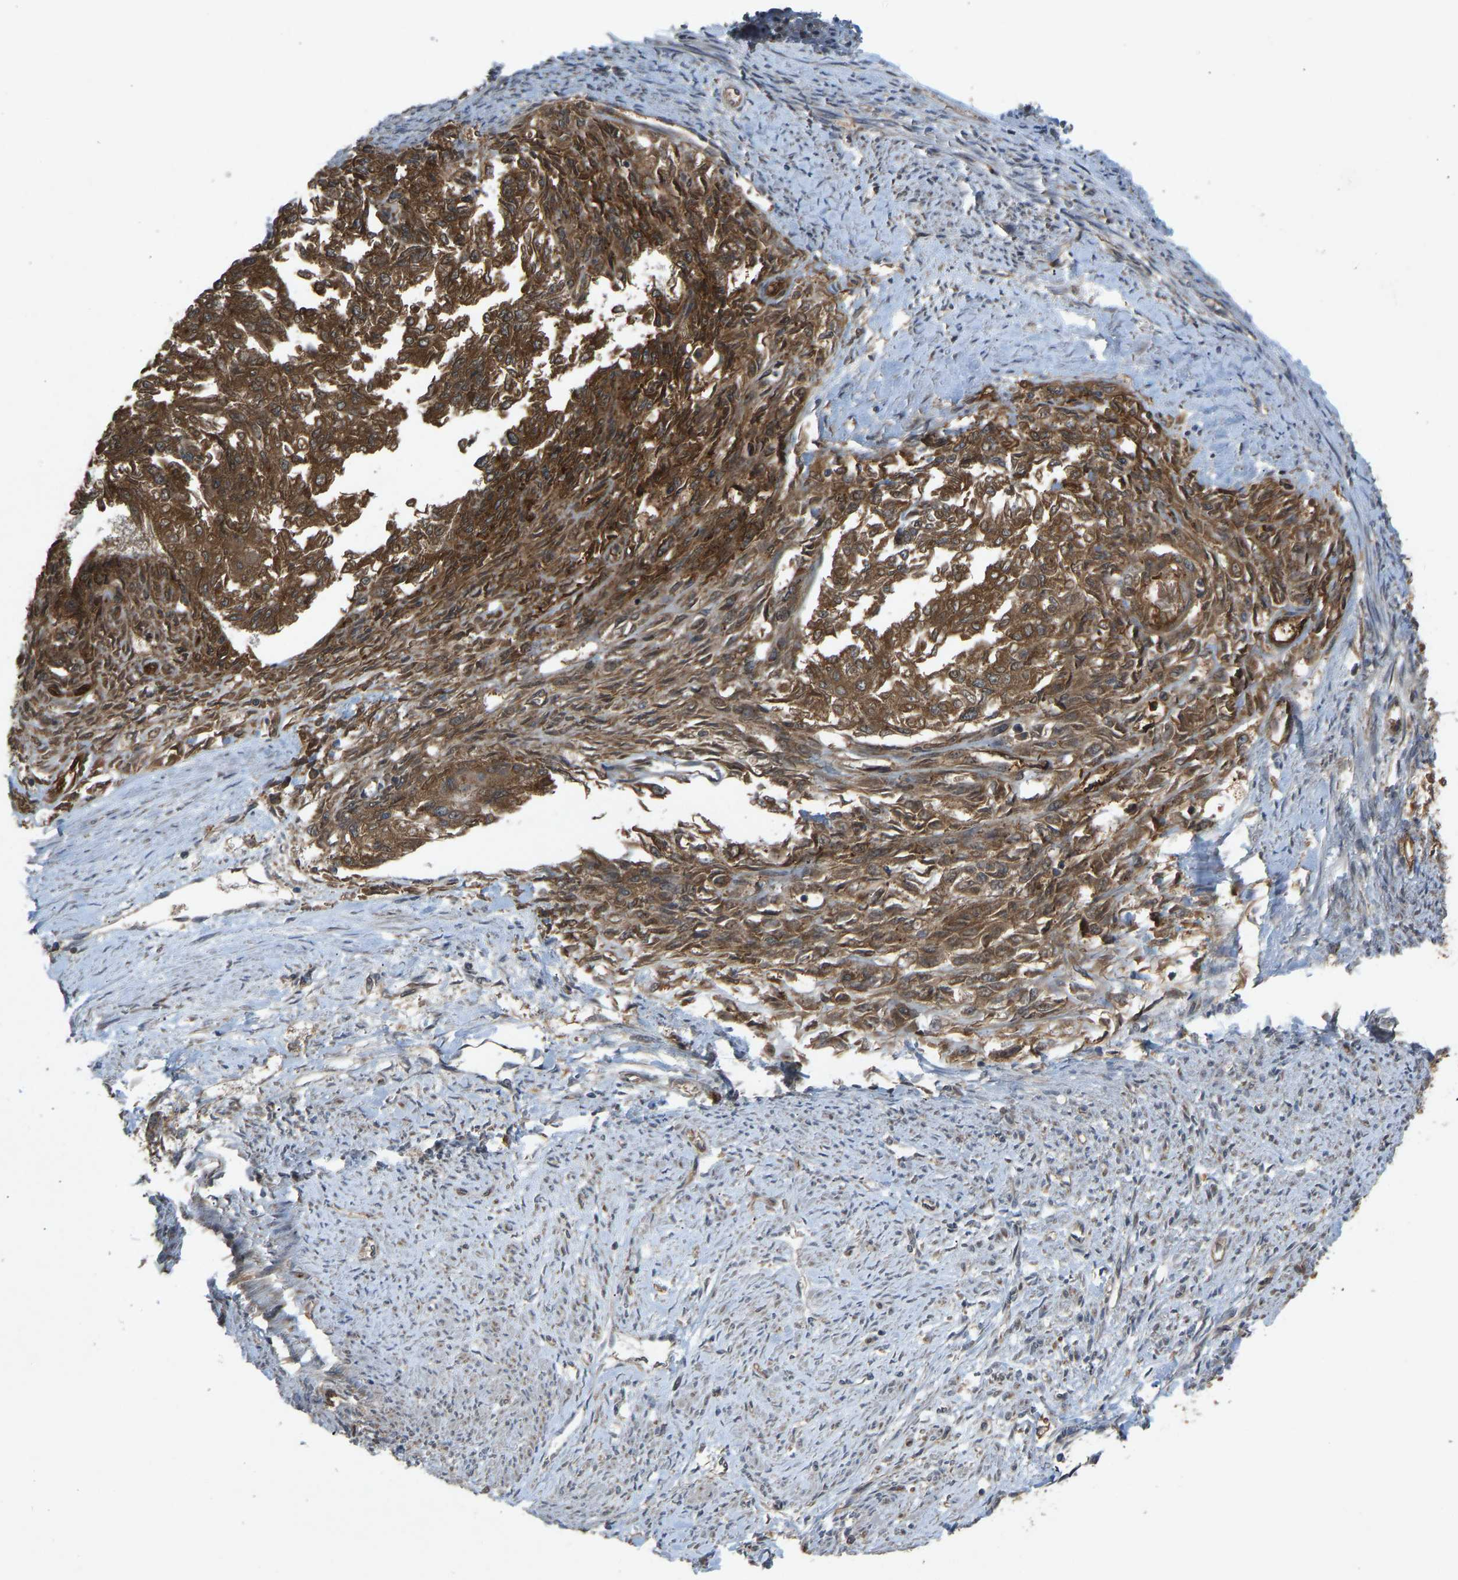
{"staining": {"intensity": "strong", "quantity": ">75%", "location": "cytoplasmic/membranous,nuclear"}, "tissue": "endometrial cancer", "cell_type": "Tumor cells", "image_type": "cancer", "snomed": [{"axis": "morphology", "description": "Adenocarcinoma, NOS"}, {"axis": "topography", "description": "Endometrium"}], "caption": "Immunohistochemistry (IHC) staining of endometrial cancer, which demonstrates high levels of strong cytoplasmic/membranous and nuclear expression in about >75% of tumor cells indicating strong cytoplasmic/membranous and nuclear protein positivity. The staining was performed using DAB (brown) for protein detection and nuclei were counterstained in hematoxylin (blue).", "gene": "CCT8", "patient": {"sex": "female", "age": 32}}